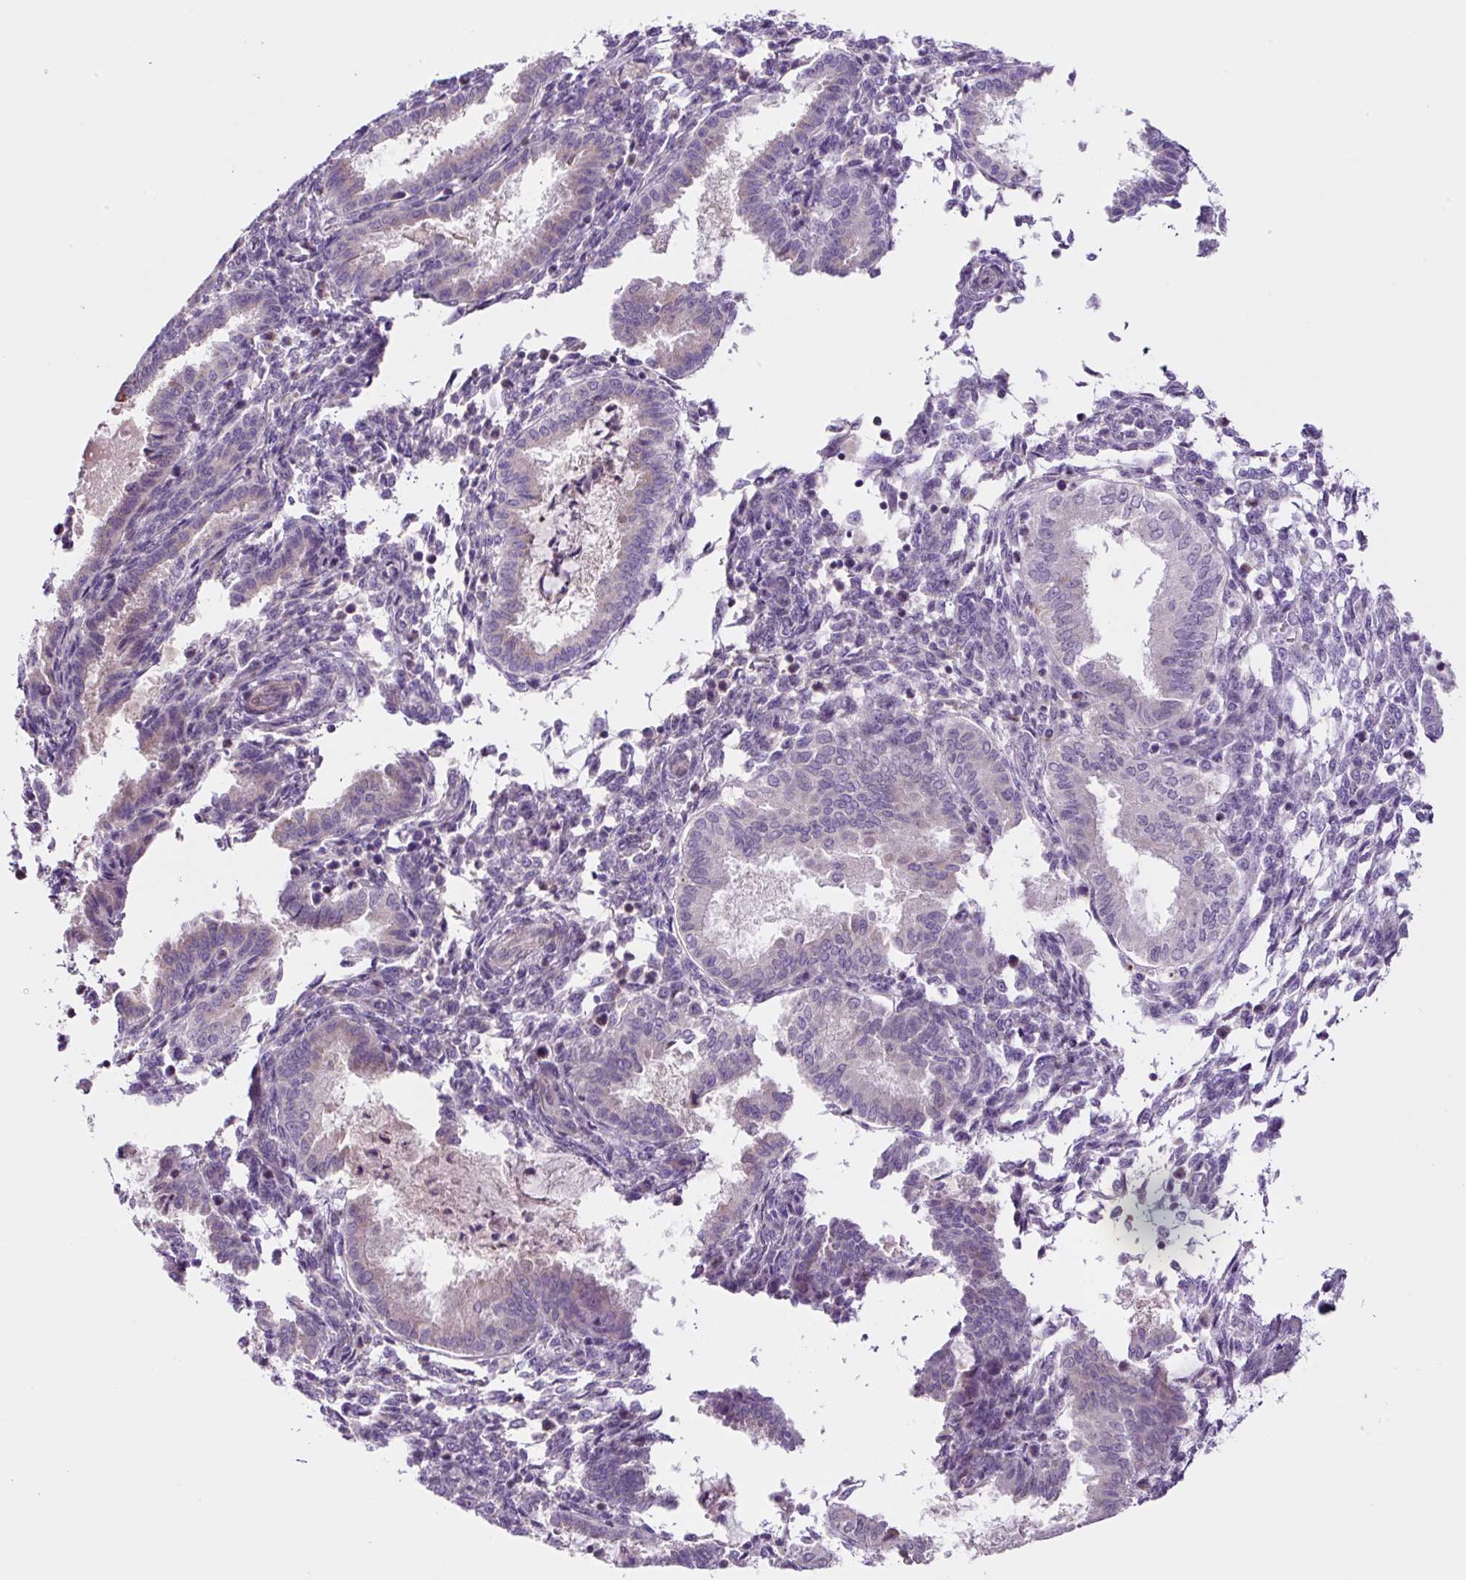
{"staining": {"intensity": "negative", "quantity": "none", "location": "none"}, "tissue": "endometrial cancer", "cell_type": "Tumor cells", "image_type": "cancer", "snomed": [{"axis": "morphology", "description": "Adenocarcinoma, NOS"}, {"axis": "topography", "description": "Uterus"}], "caption": "DAB (3,3'-diaminobenzidine) immunohistochemical staining of endometrial cancer exhibits no significant staining in tumor cells. (DAB immunohistochemistry (IHC) with hematoxylin counter stain).", "gene": "OGDHL", "patient": {"sex": "female", "age": 44}}